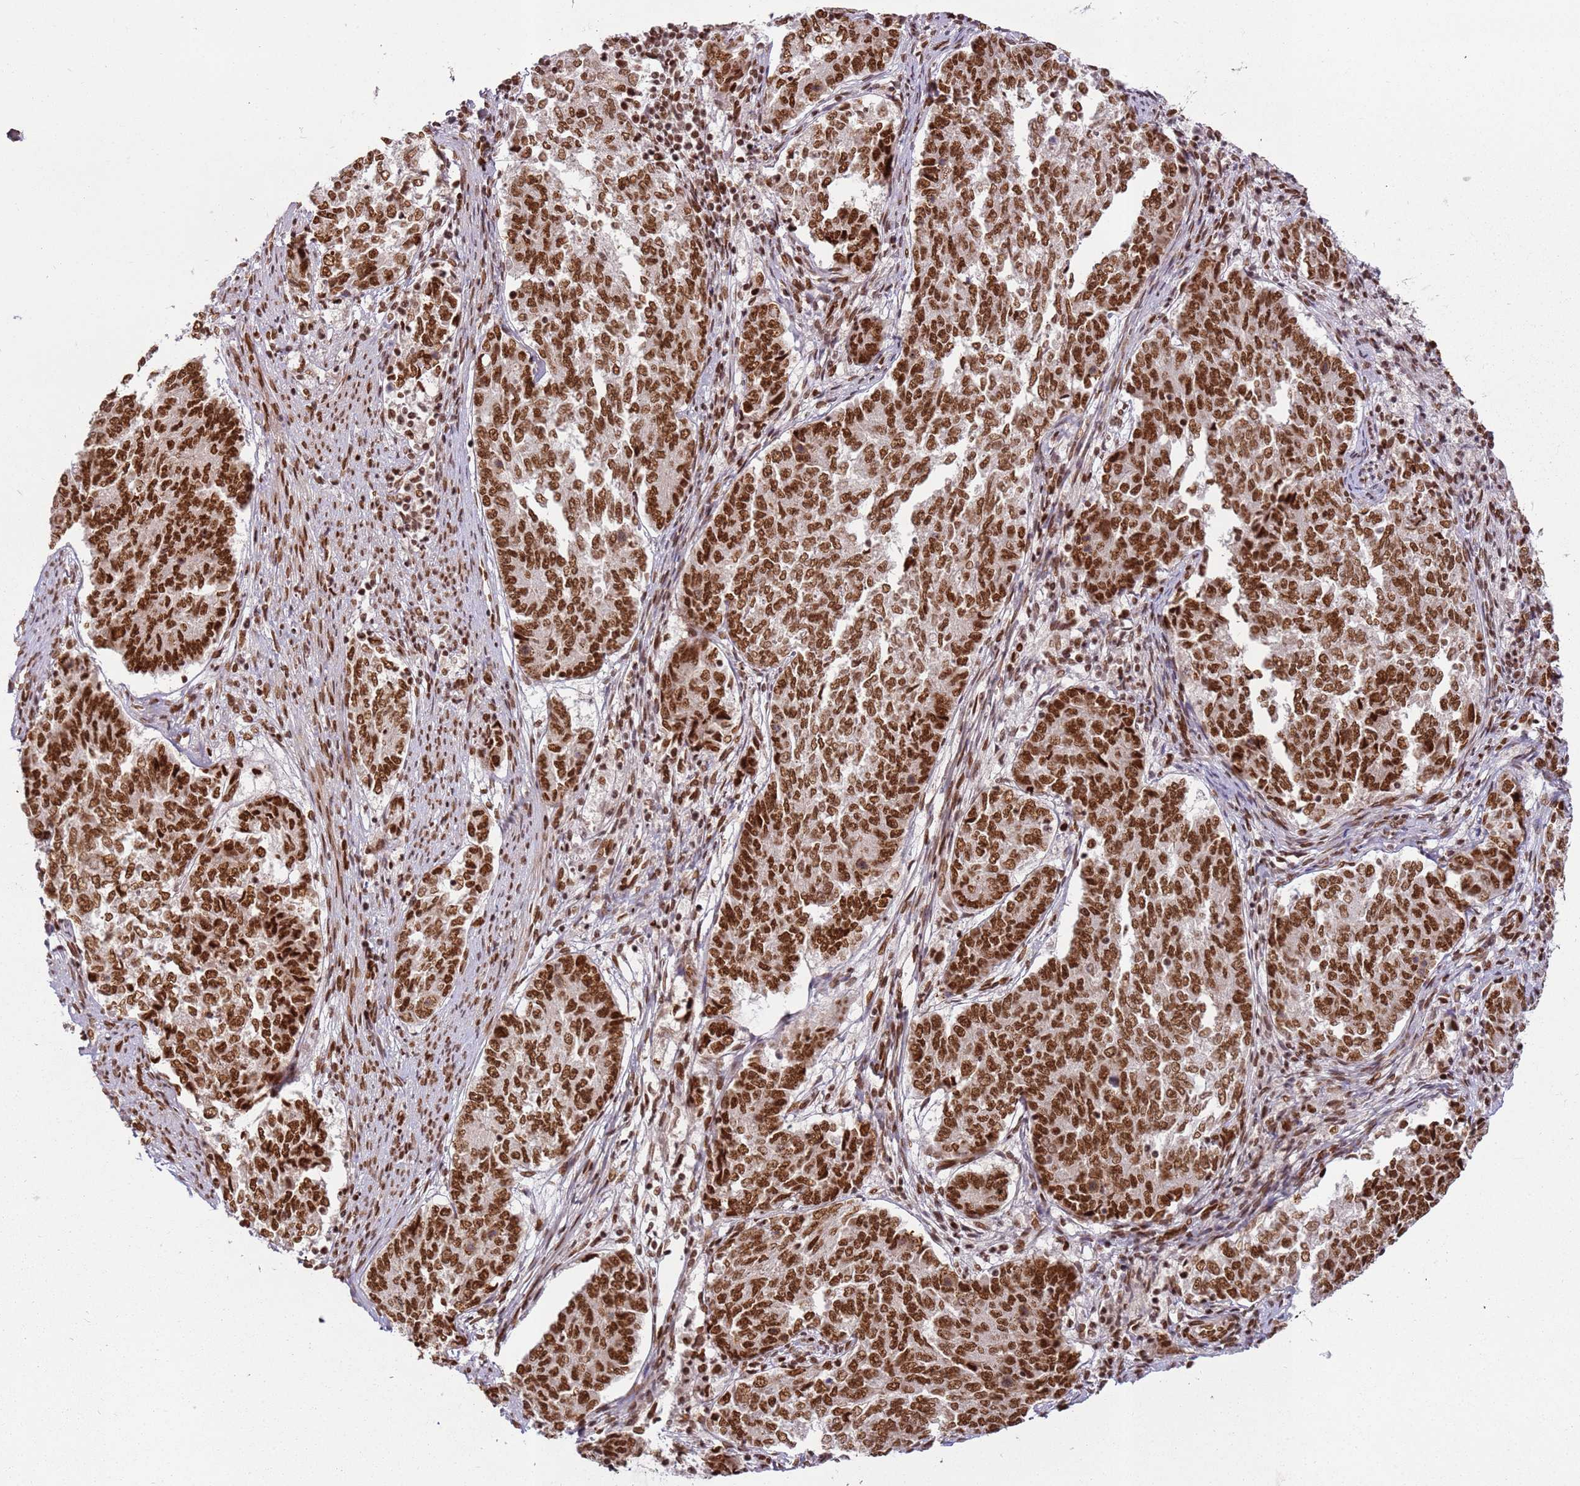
{"staining": {"intensity": "strong", "quantity": ">75%", "location": "nuclear"}, "tissue": "endometrial cancer", "cell_type": "Tumor cells", "image_type": "cancer", "snomed": [{"axis": "morphology", "description": "Adenocarcinoma, NOS"}, {"axis": "topography", "description": "Endometrium"}], "caption": "Protein analysis of endometrial adenocarcinoma tissue exhibits strong nuclear positivity in approximately >75% of tumor cells.", "gene": "TENT4A", "patient": {"sex": "female", "age": 80}}